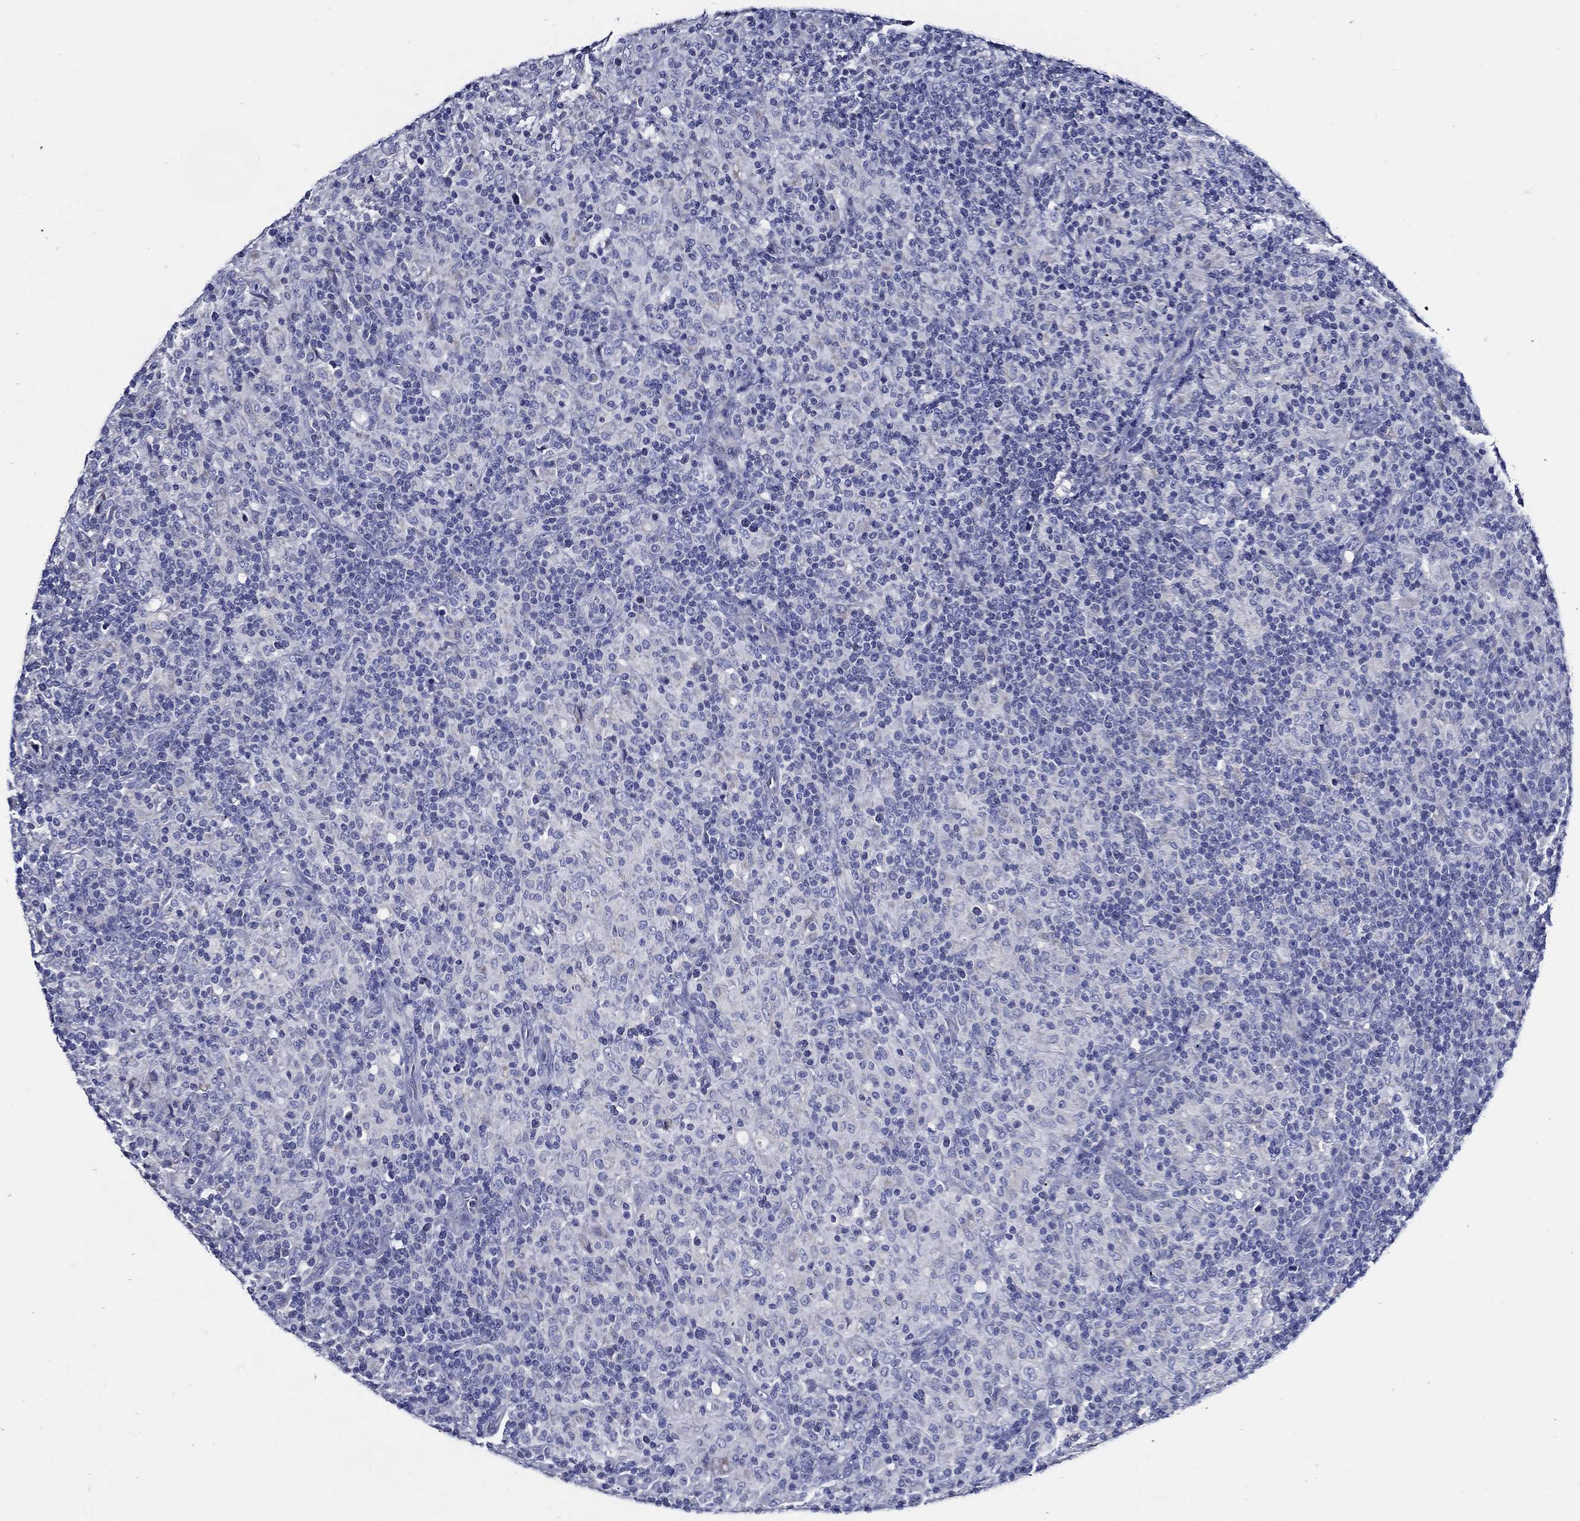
{"staining": {"intensity": "negative", "quantity": "none", "location": "none"}, "tissue": "lymphoma", "cell_type": "Tumor cells", "image_type": "cancer", "snomed": [{"axis": "morphology", "description": "Hodgkin's disease, NOS"}, {"axis": "topography", "description": "Lymph node"}], "caption": "Histopathology image shows no significant protein staining in tumor cells of lymphoma.", "gene": "SKOR1", "patient": {"sex": "male", "age": 70}}